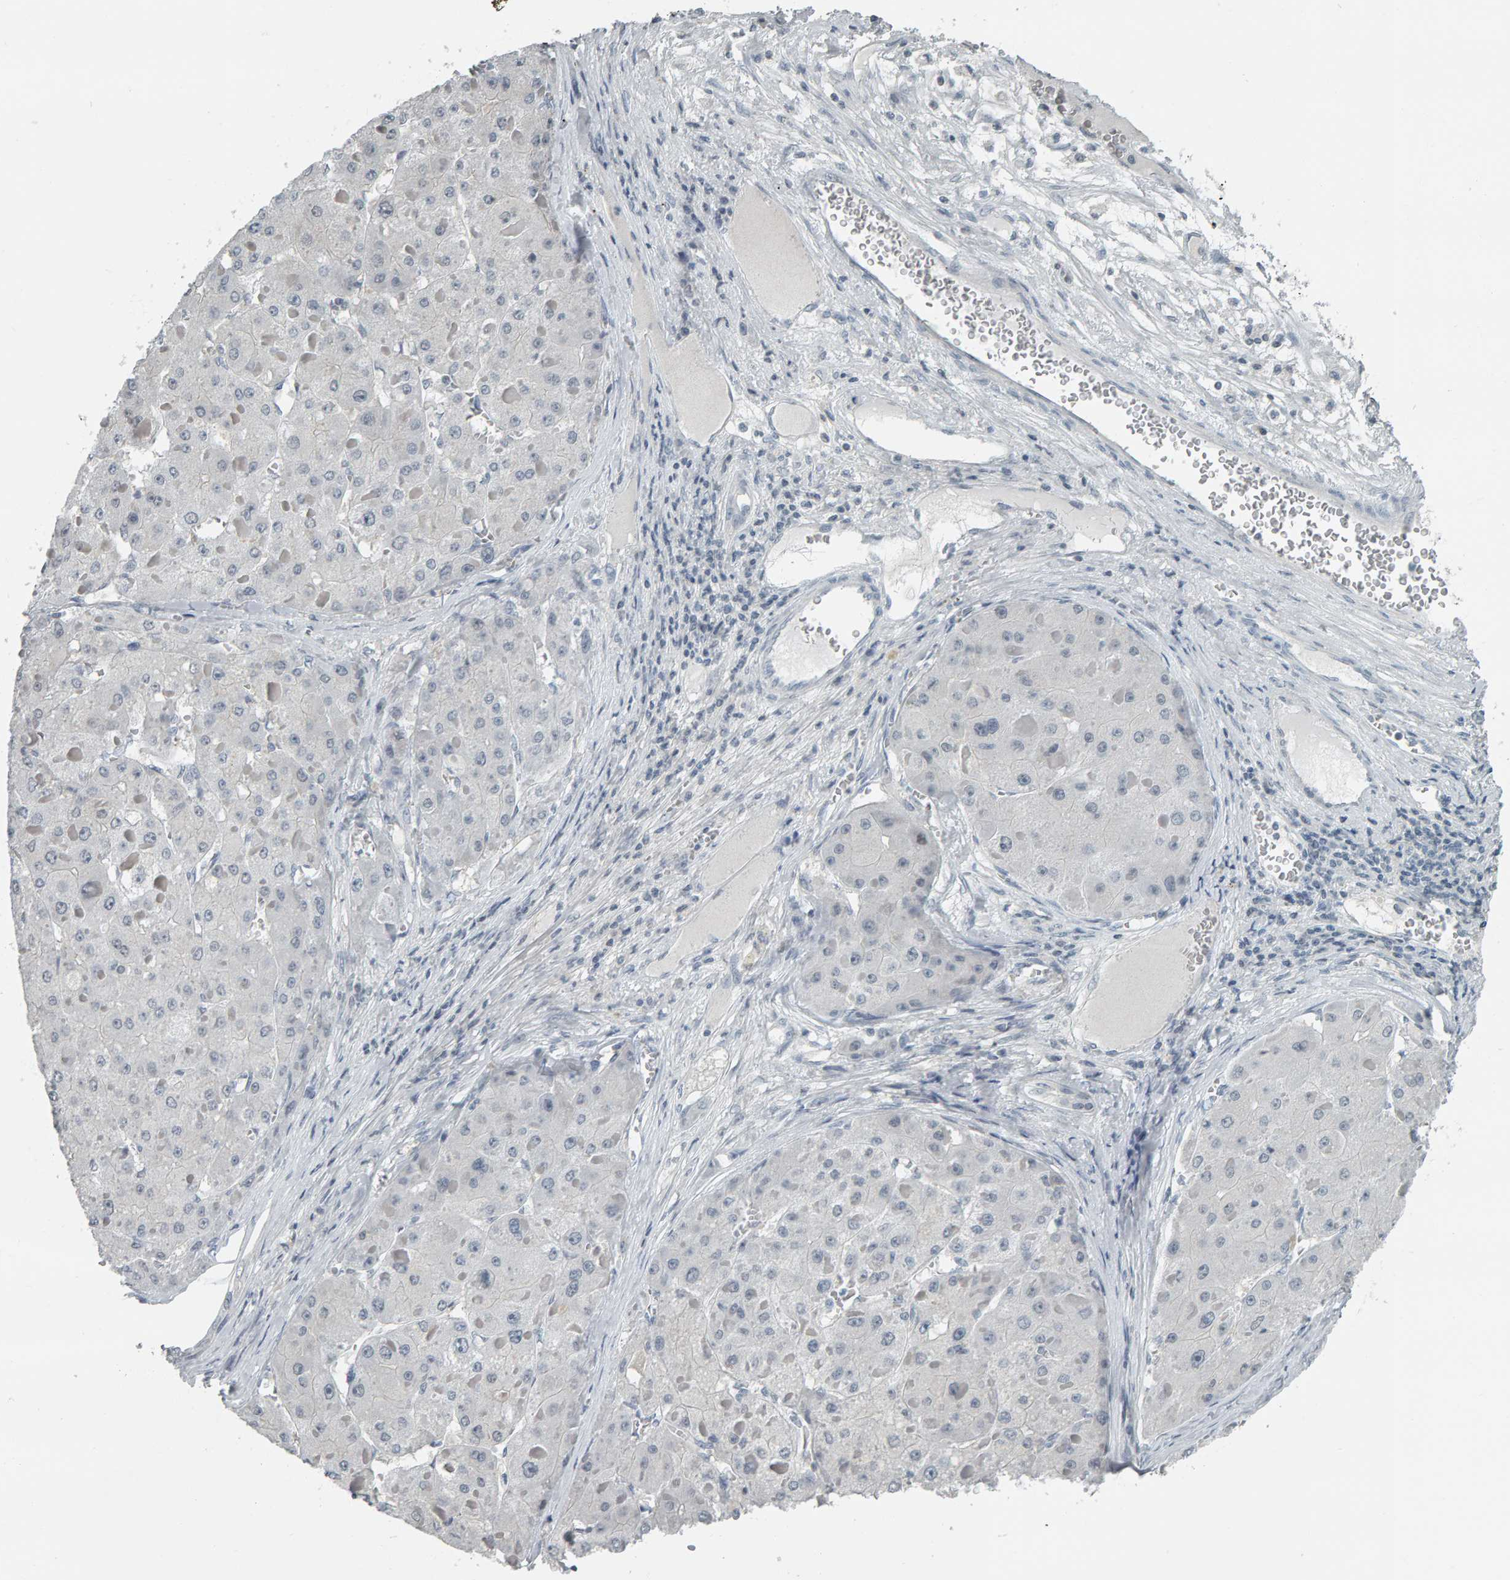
{"staining": {"intensity": "negative", "quantity": "none", "location": "none"}, "tissue": "liver cancer", "cell_type": "Tumor cells", "image_type": "cancer", "snomed": [{"axis": "morphology", "description": "Carcinoma, Hepatocellular, NOS"}, {"axis": "topography", "description": "Liver"}], "caption": "IHC histopathology image of neoplastic tissue: human hepatocellular carcinoma (liver) stained with DAB (3,3'-diaminobenzidine) reveals no significant protein staining in tumor cells.", "gene": "PYY", "patient": {"sex": "female", "age": 73}}